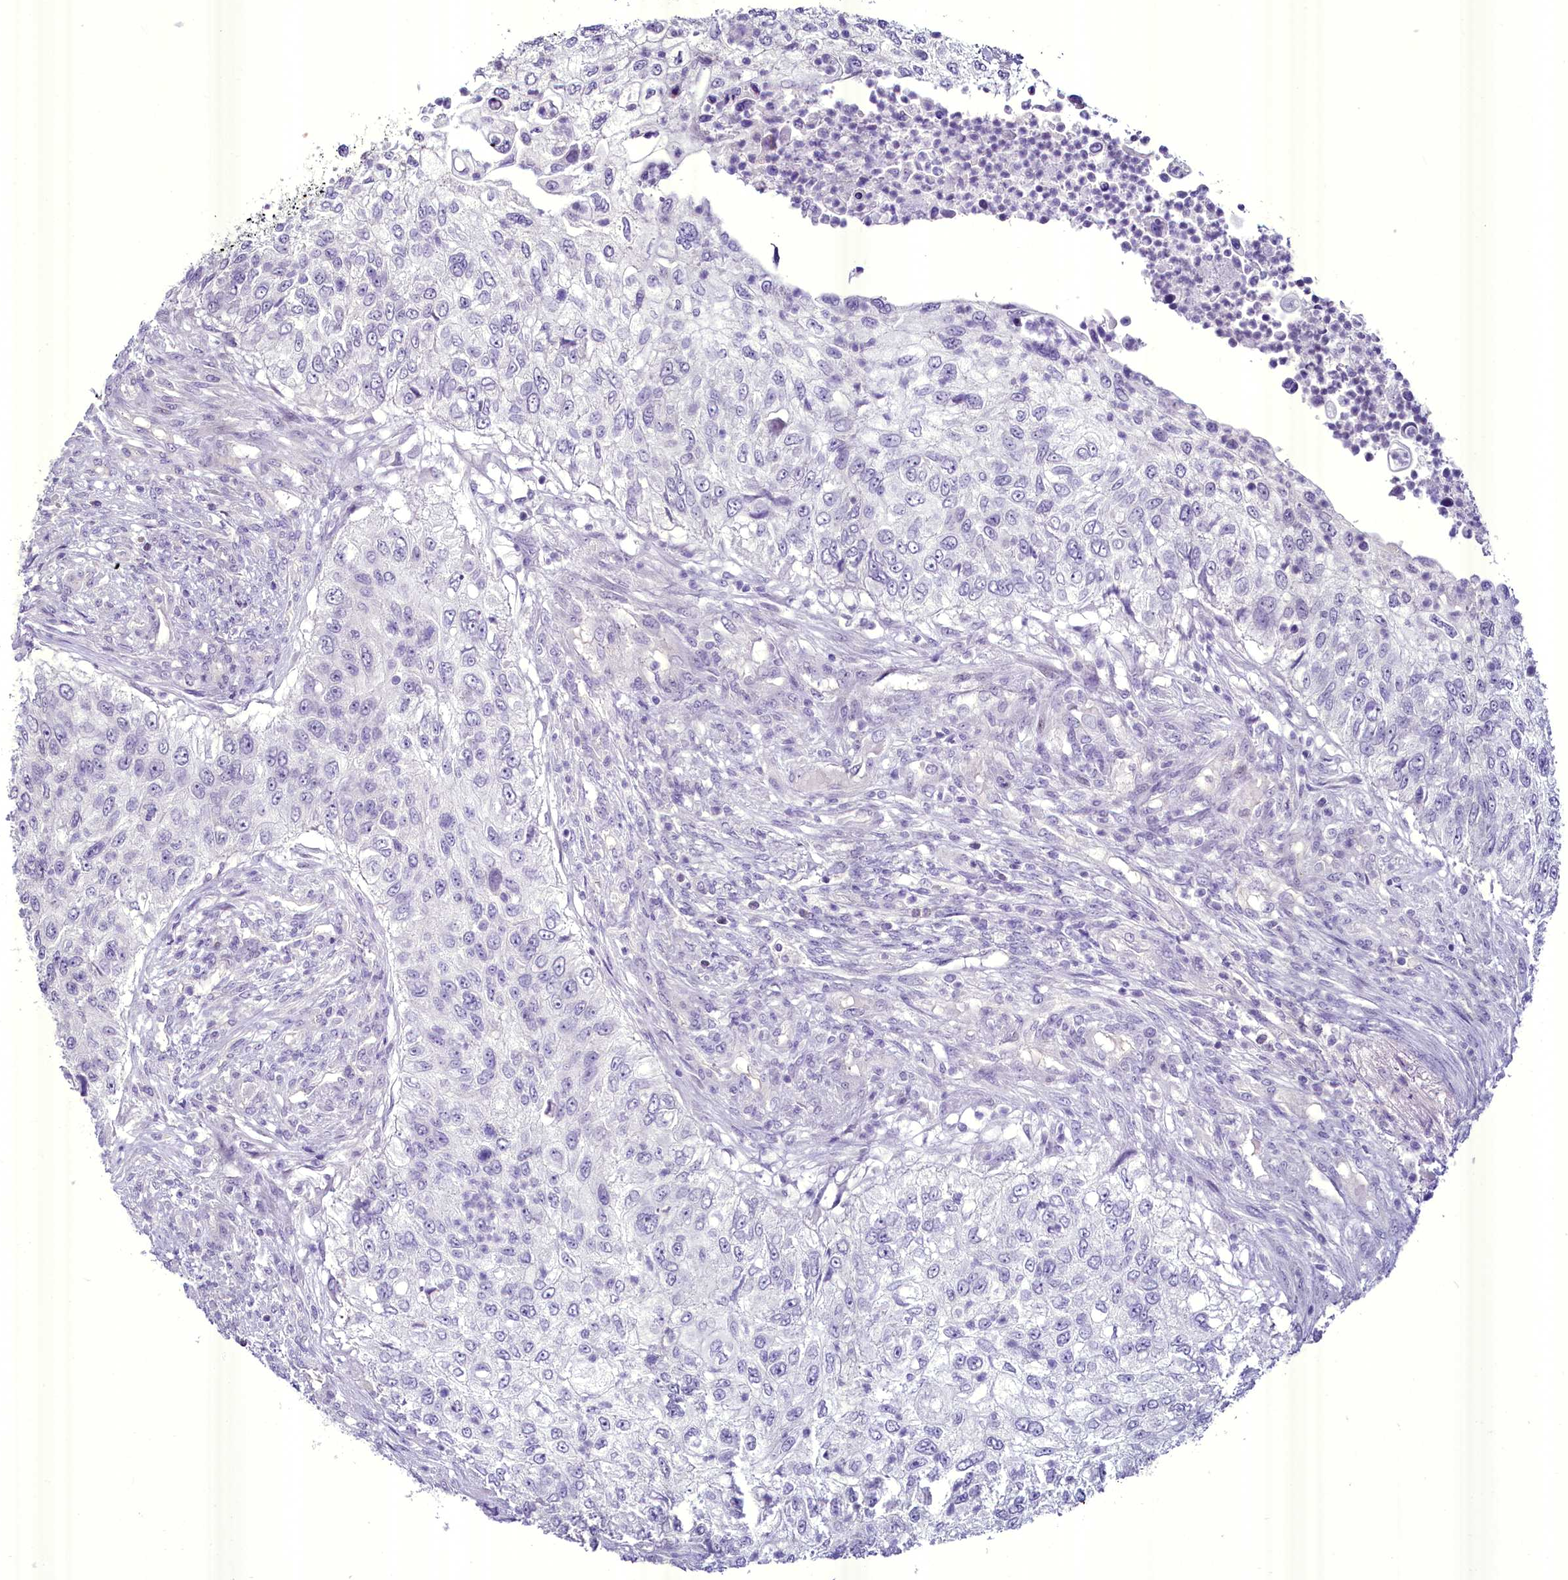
{"staining": {"intensity": "negative", "quantity": "none", "location": "none"}, "tissue": "urothelial cancer", "cell_type": "Tumor cells", "image_type": "cancer", "snomed": [{"axis": "morphology", "description": "Urothelial carcinoma, High grade"}, {"axis": "topography", "description": "Urinary bladder"}], "caption": "Micrograph shows no protein staining in tumor cells of urothelial carcinoma (high-grade) tissue.", "gene": "BANK1", "patient": {"sex": "female", "age": 60}}